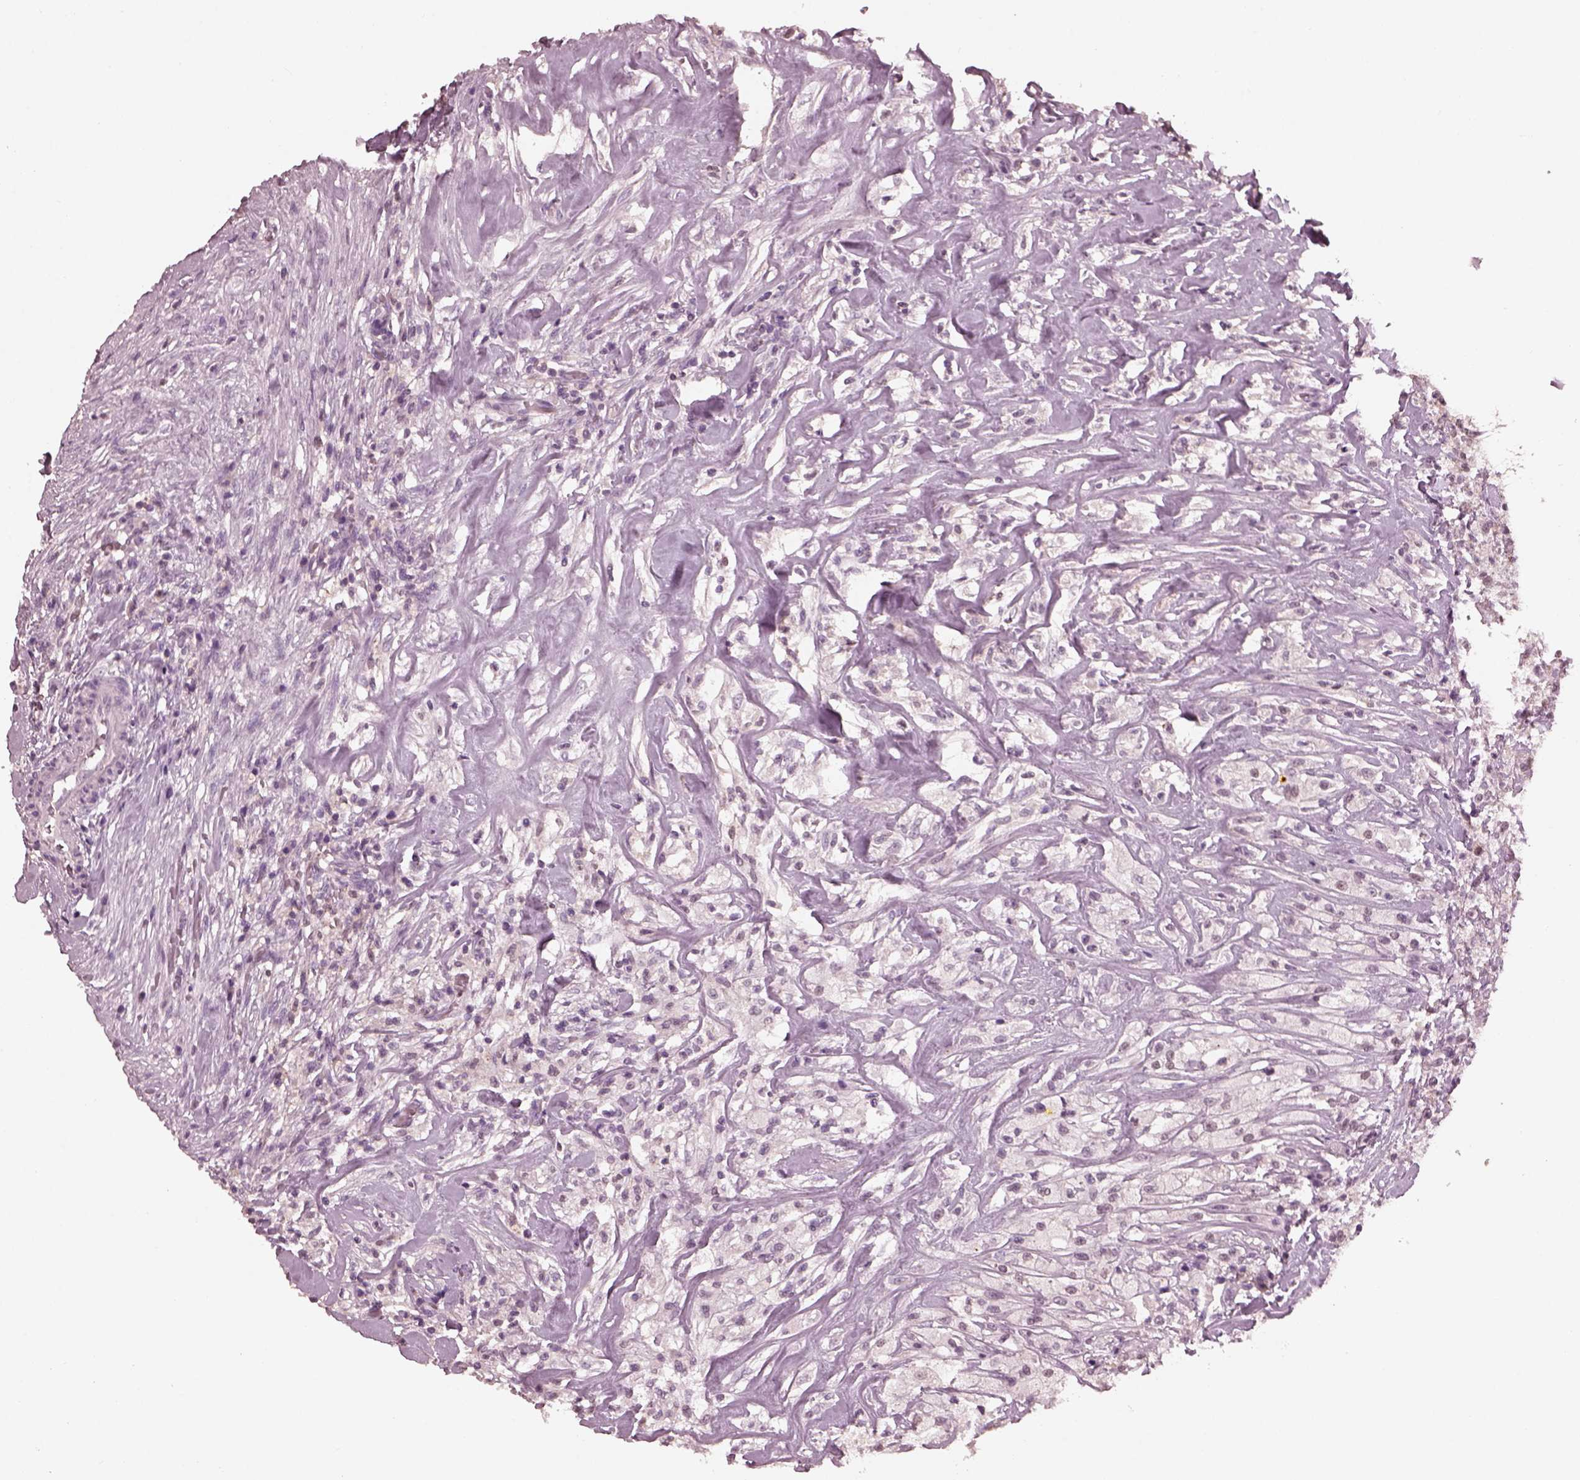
{"staining": {"intensity": "negative", "quantity": "none", "location": "none"}, "tissue": "testis cancer", "cell_type": "Tumor cells", "image_type": "cancer", "snomed": [{"axis": "morphology", "description": "Necrosis, NOS"}, {"axis": "morphology", "description": "Carcinoma, Embryonal, NOS"}, {"axis": "topography", "description": "Testis"}], "caption": "The image displays no staining of tumor cells in testis cancer (embryonal carcinoma).", "gene": "TSKS", "patient": {"sex": "male", "age": 19}}